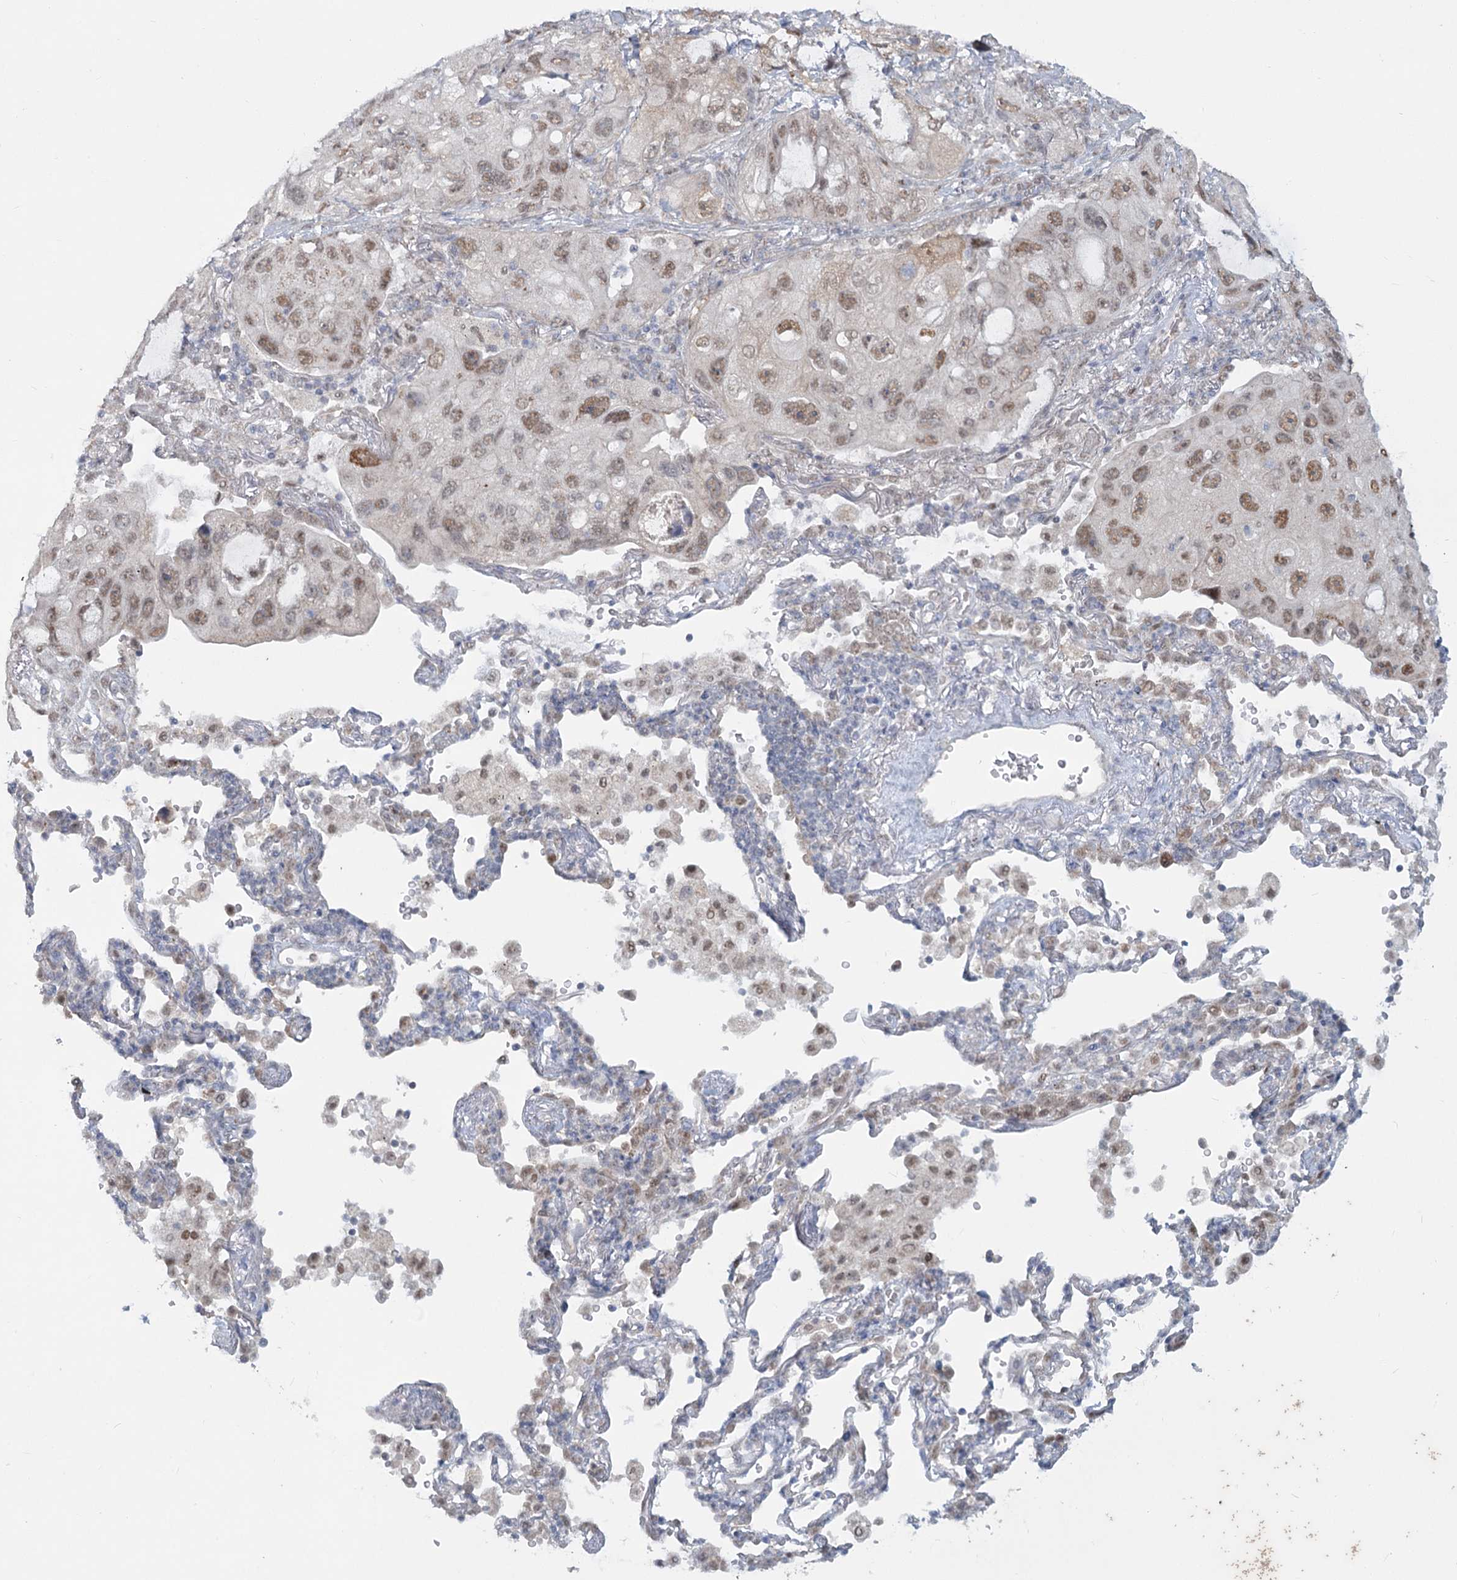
{"staining": {"intensity": "moderate", "quantity": ">75%", "location": "nuclear"}, "tissue": "lung cancer", "cell_type": "Tumor cells", "image_type": "cancer", "snomed": [{"axis": "morphology", "description": "Squamous cell carcinoma, NOS"}, {"axis": "topography", "description": "Lung"}], "caption": "Human squamous cell carcinoma (lung) stained with a brown dye shows moderate nuclear positive expression in about >75% of tumor cells.", "gene": "MTG1", "patient": {"sex": "female", "age": 73}}